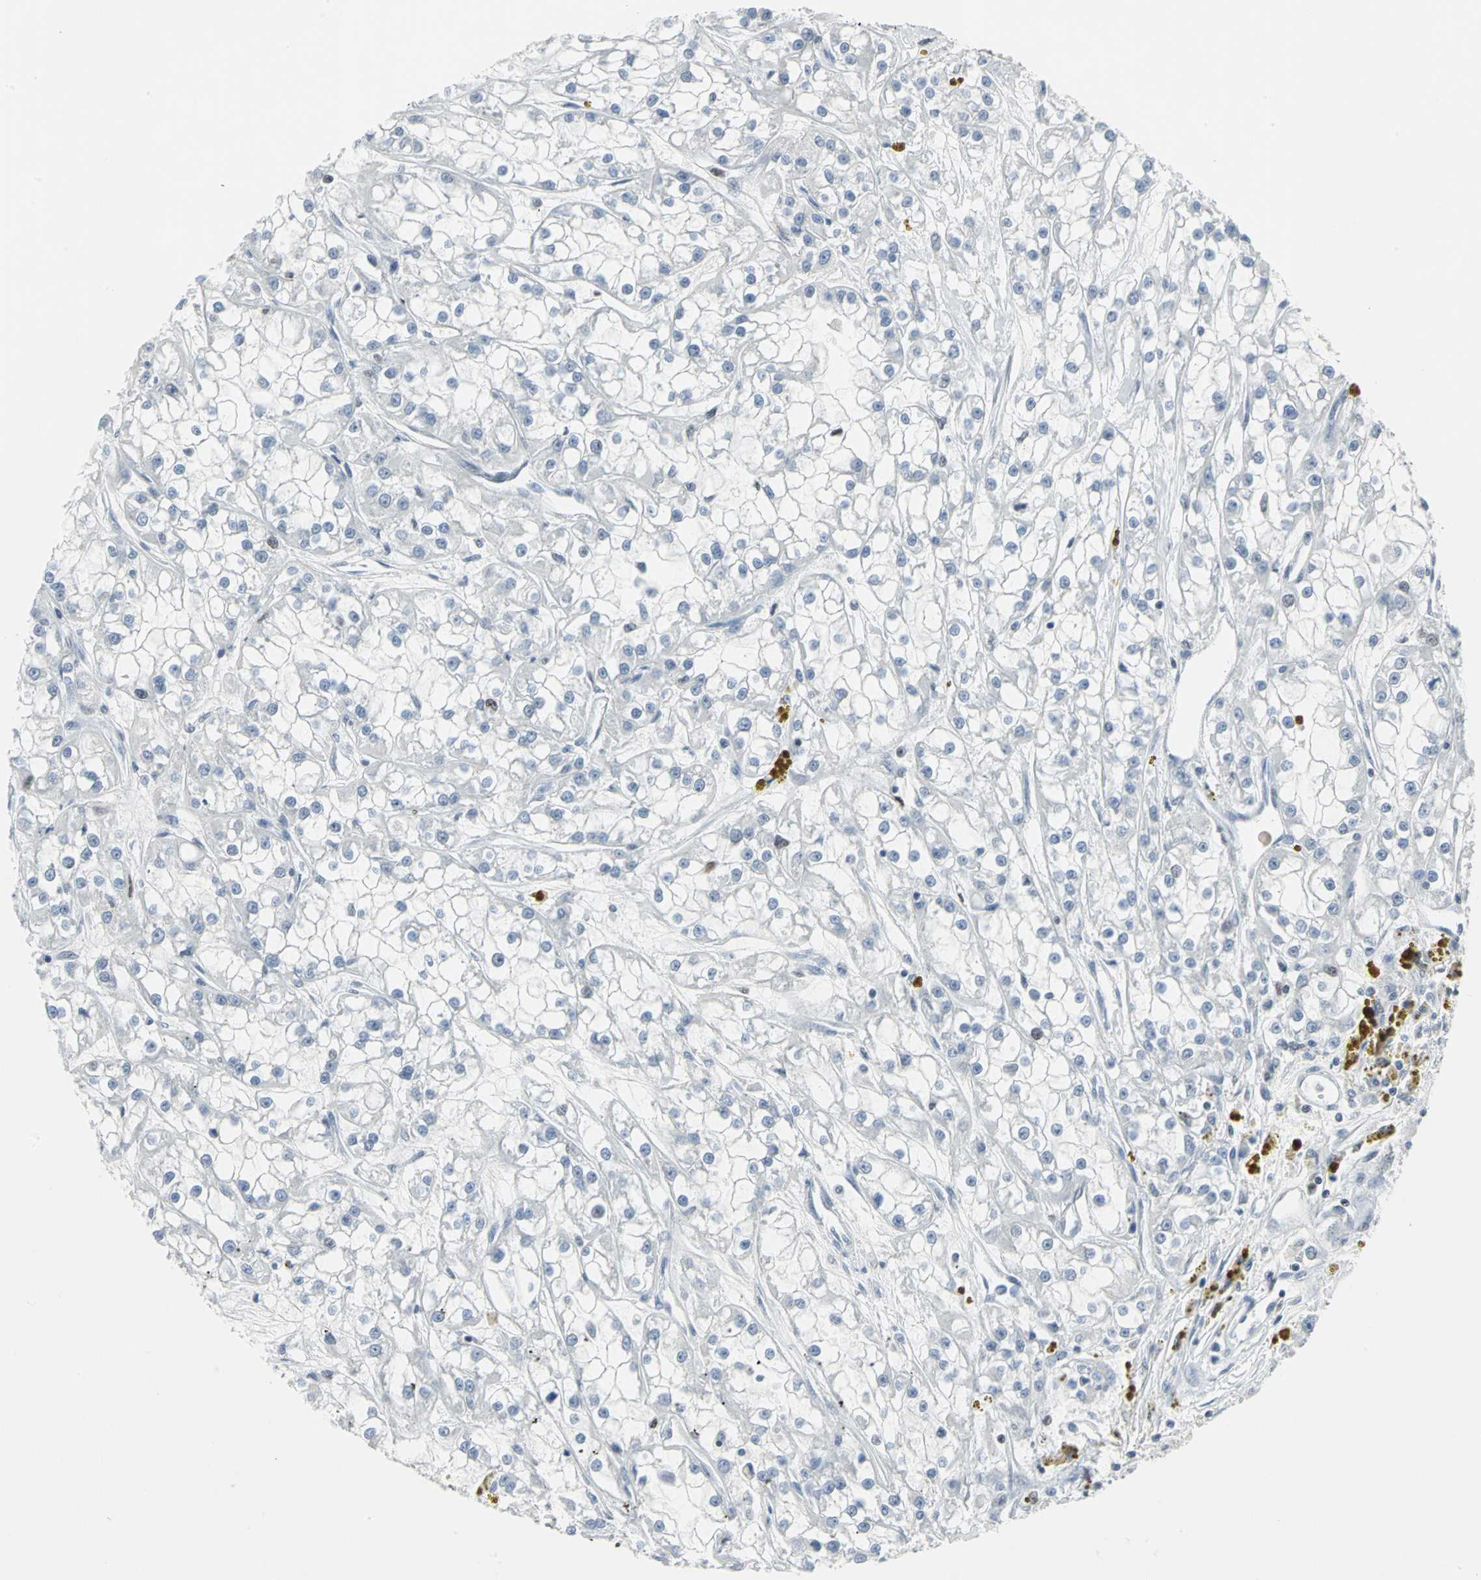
{"staining": {"intensity": "negative", "quantity": "none", "location": "none"}, "tissue": "renal cancer", "cell_type": "Tumor cells", "image_type": "cancer", "snomed": [{"axis": "morphology", "description": "Adenocarcinoma, NOS"}, {"axis": "topography", "description": "Kidney"}], "caption": "Micrograph shows no significant protein expression in tumor cells of renal cancer.", "gene": "RPA1", "patient": {"sex": "female", "age": 52}}